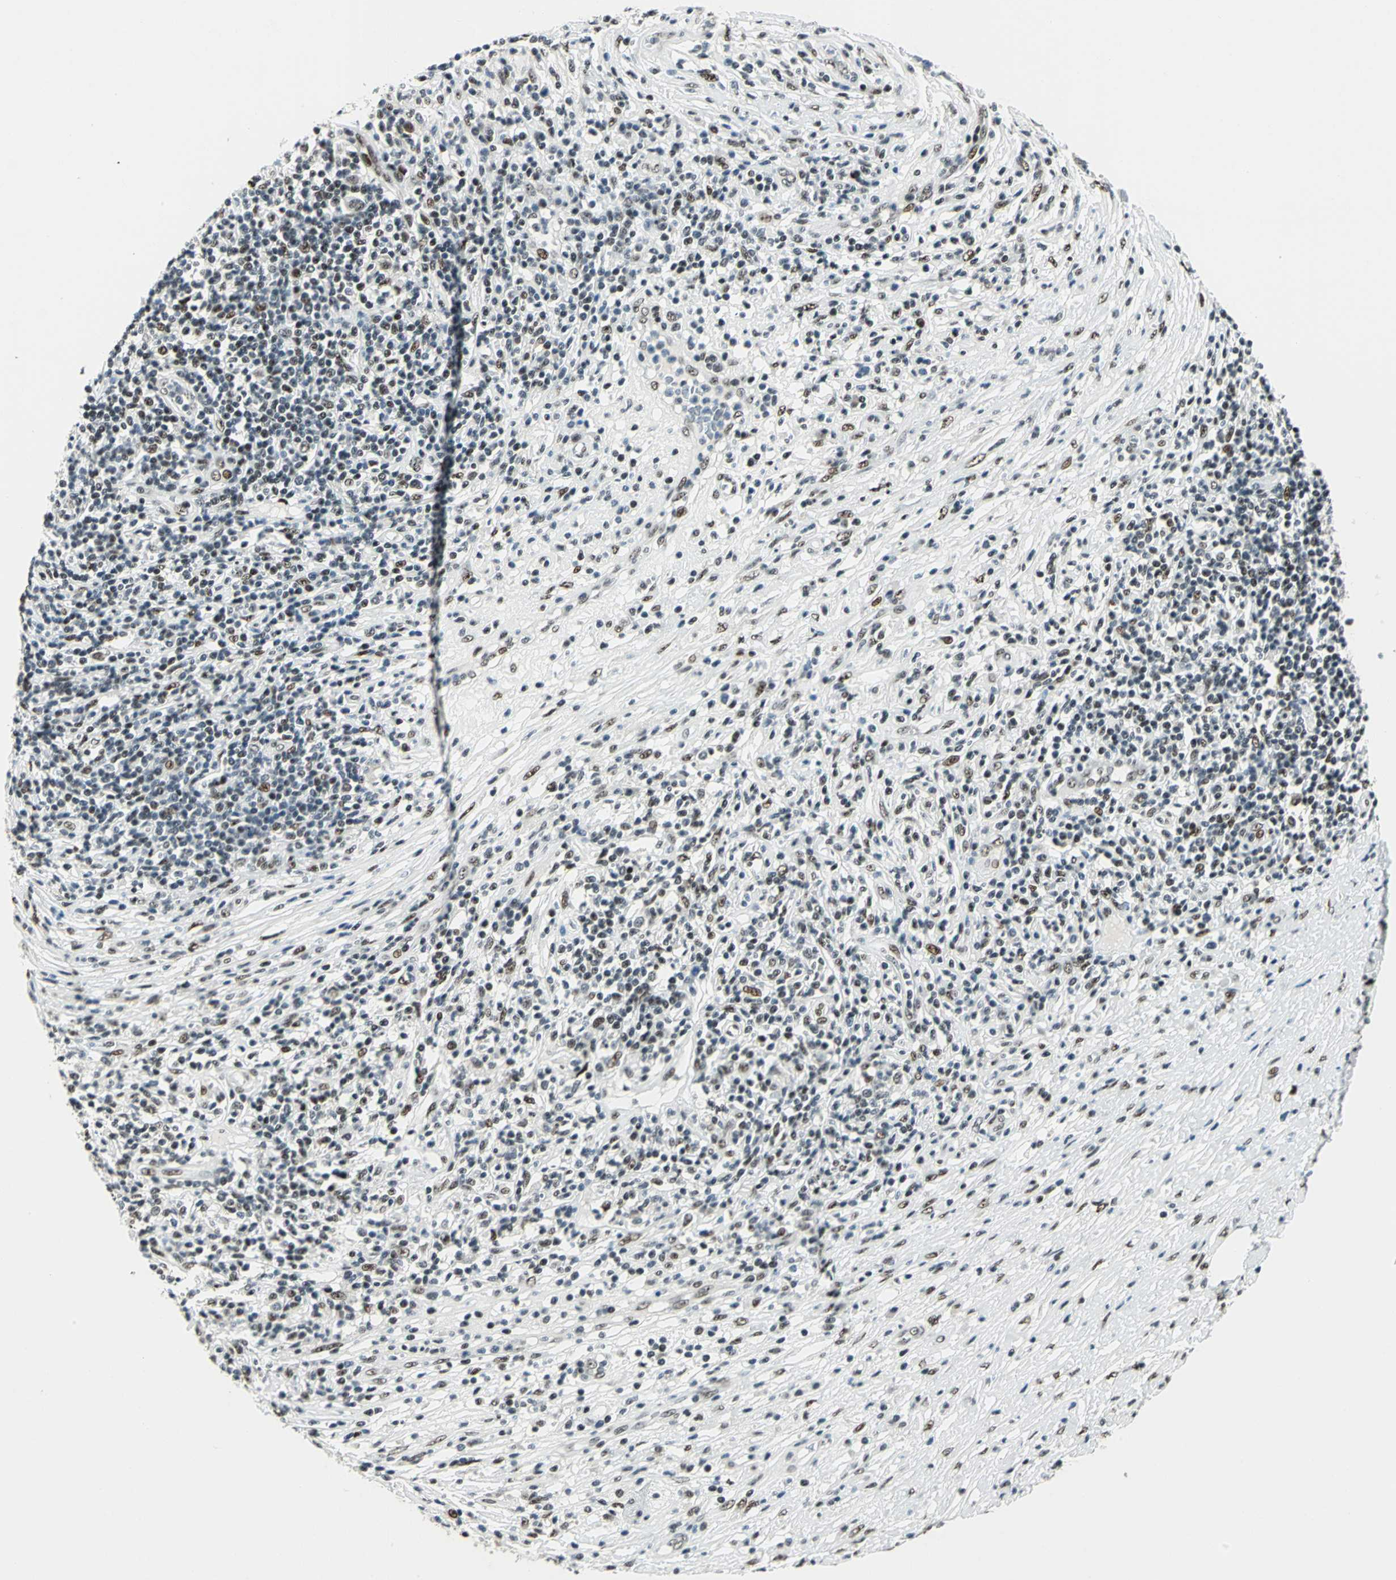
{"staining": {"intensity": "moderate", "quantity": "25%-75%", "location": "nuclear"}, "tissue": "lymphoma", "cell_type": "Tumor cells", "image_type": "cancer", "snomed": [{"axis": "morphology", "description": "Malignant lymphoma, non-Hodgkin's type, High grade"}, {"axis": "topography", "description": "Lymph node"}], "caption": "A histopathology image of human high-grade malignant lymphoma, non-Hodgkin's type stained for a protein shows moderate nuclear brown staining in tumor cells.", "gene": "KAT6B", "patient": {"sex": "female", "age": 84}}